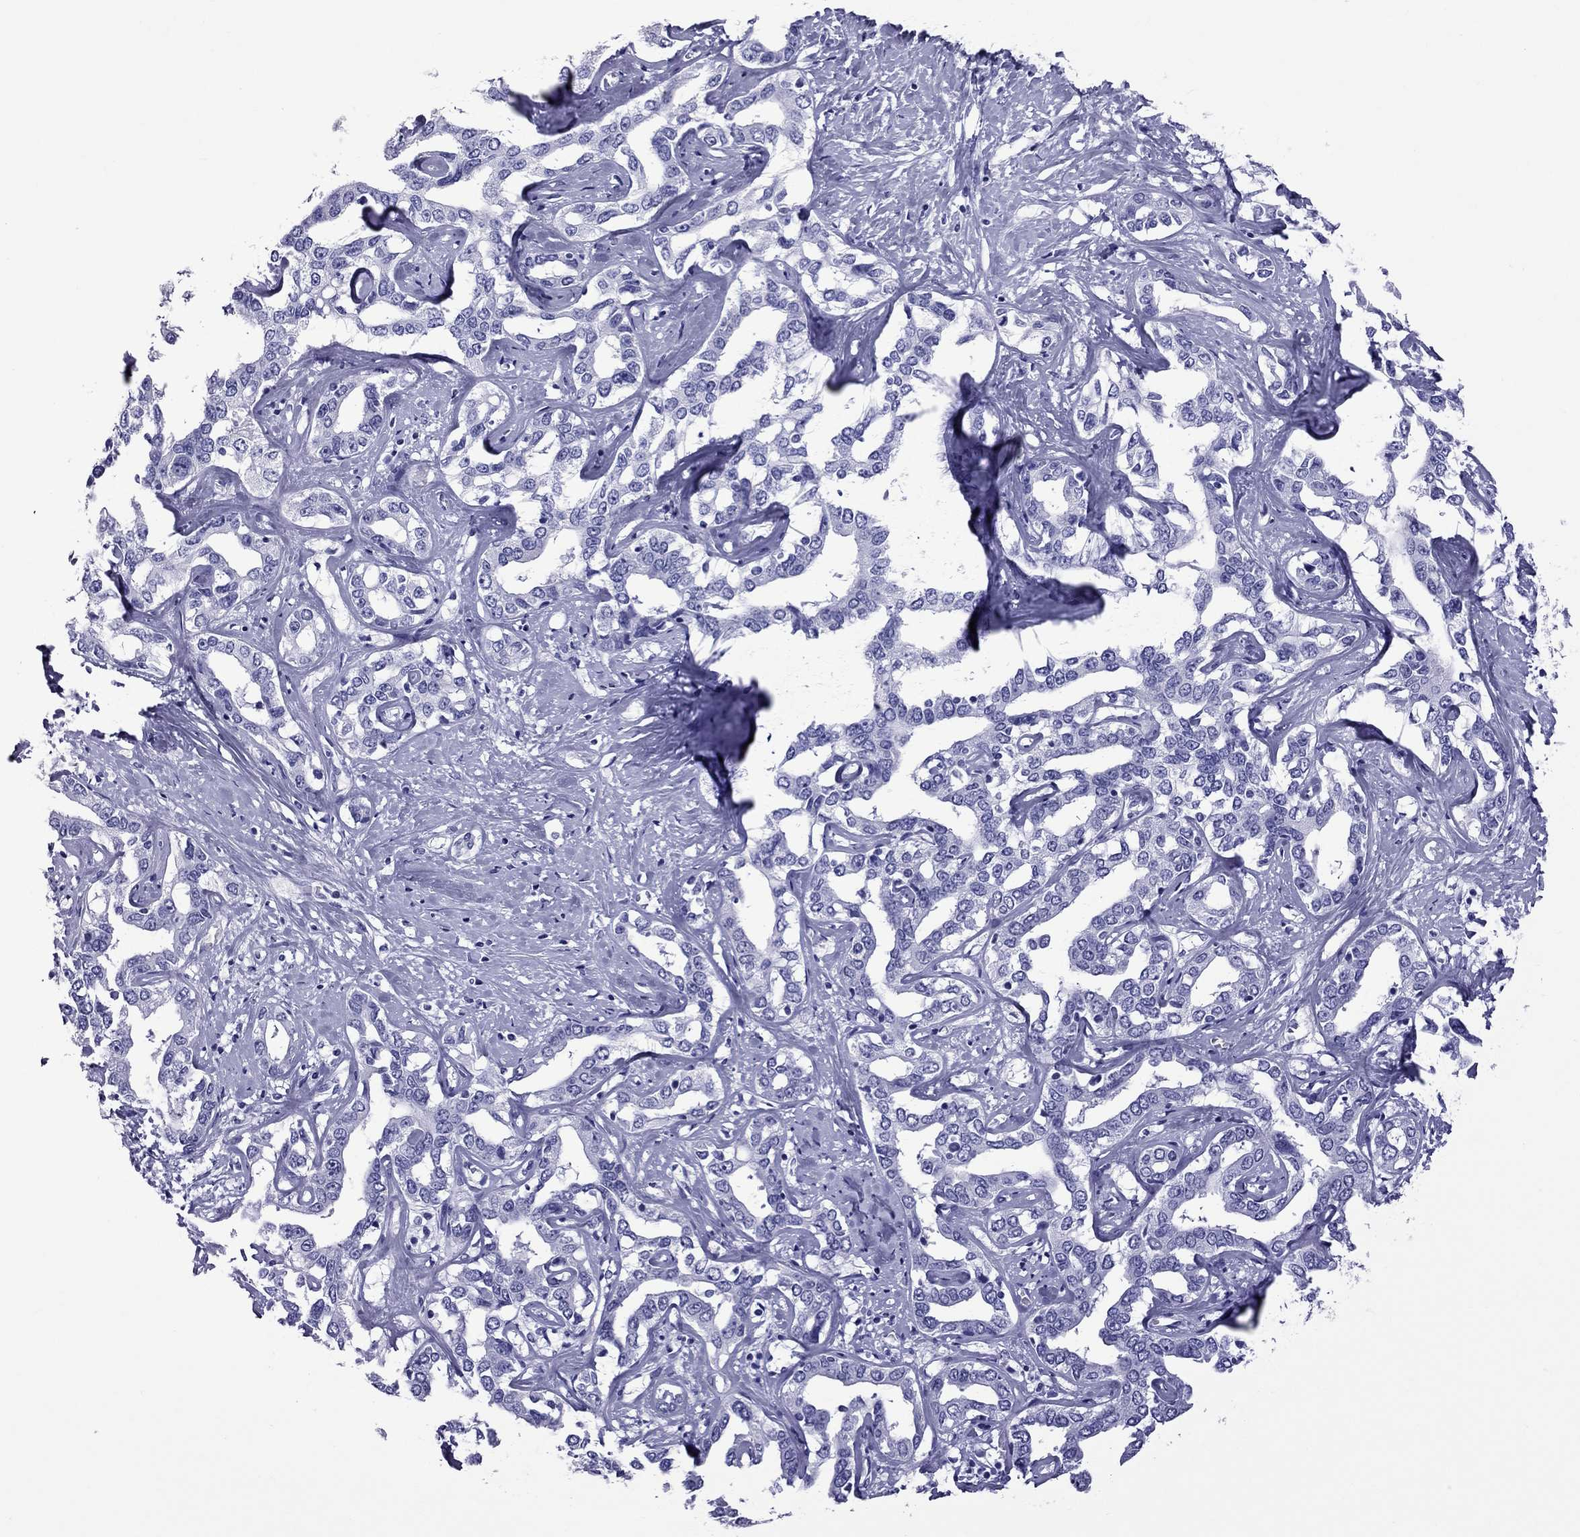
{"staining": {"intensity": "negative", "quantity": "none", "location": "none"}, "tissue": "liver cancer", "cell_type": "Tumor cells", "image_type": "cancer", "snomed": [{"axis": "morphology", "description": "Cholangiocarcinoma"}, {"axis": "topography", "description": "Liver"}], "caption": "Immunohistochemistry image of neoplastic tissue: human liver cancer (cholangiocarcinoma) stained with DAB shows no significant protein staining in tumor cells.", "gene": "SCART1", "patient": {"sex": "male", "age": 59}}